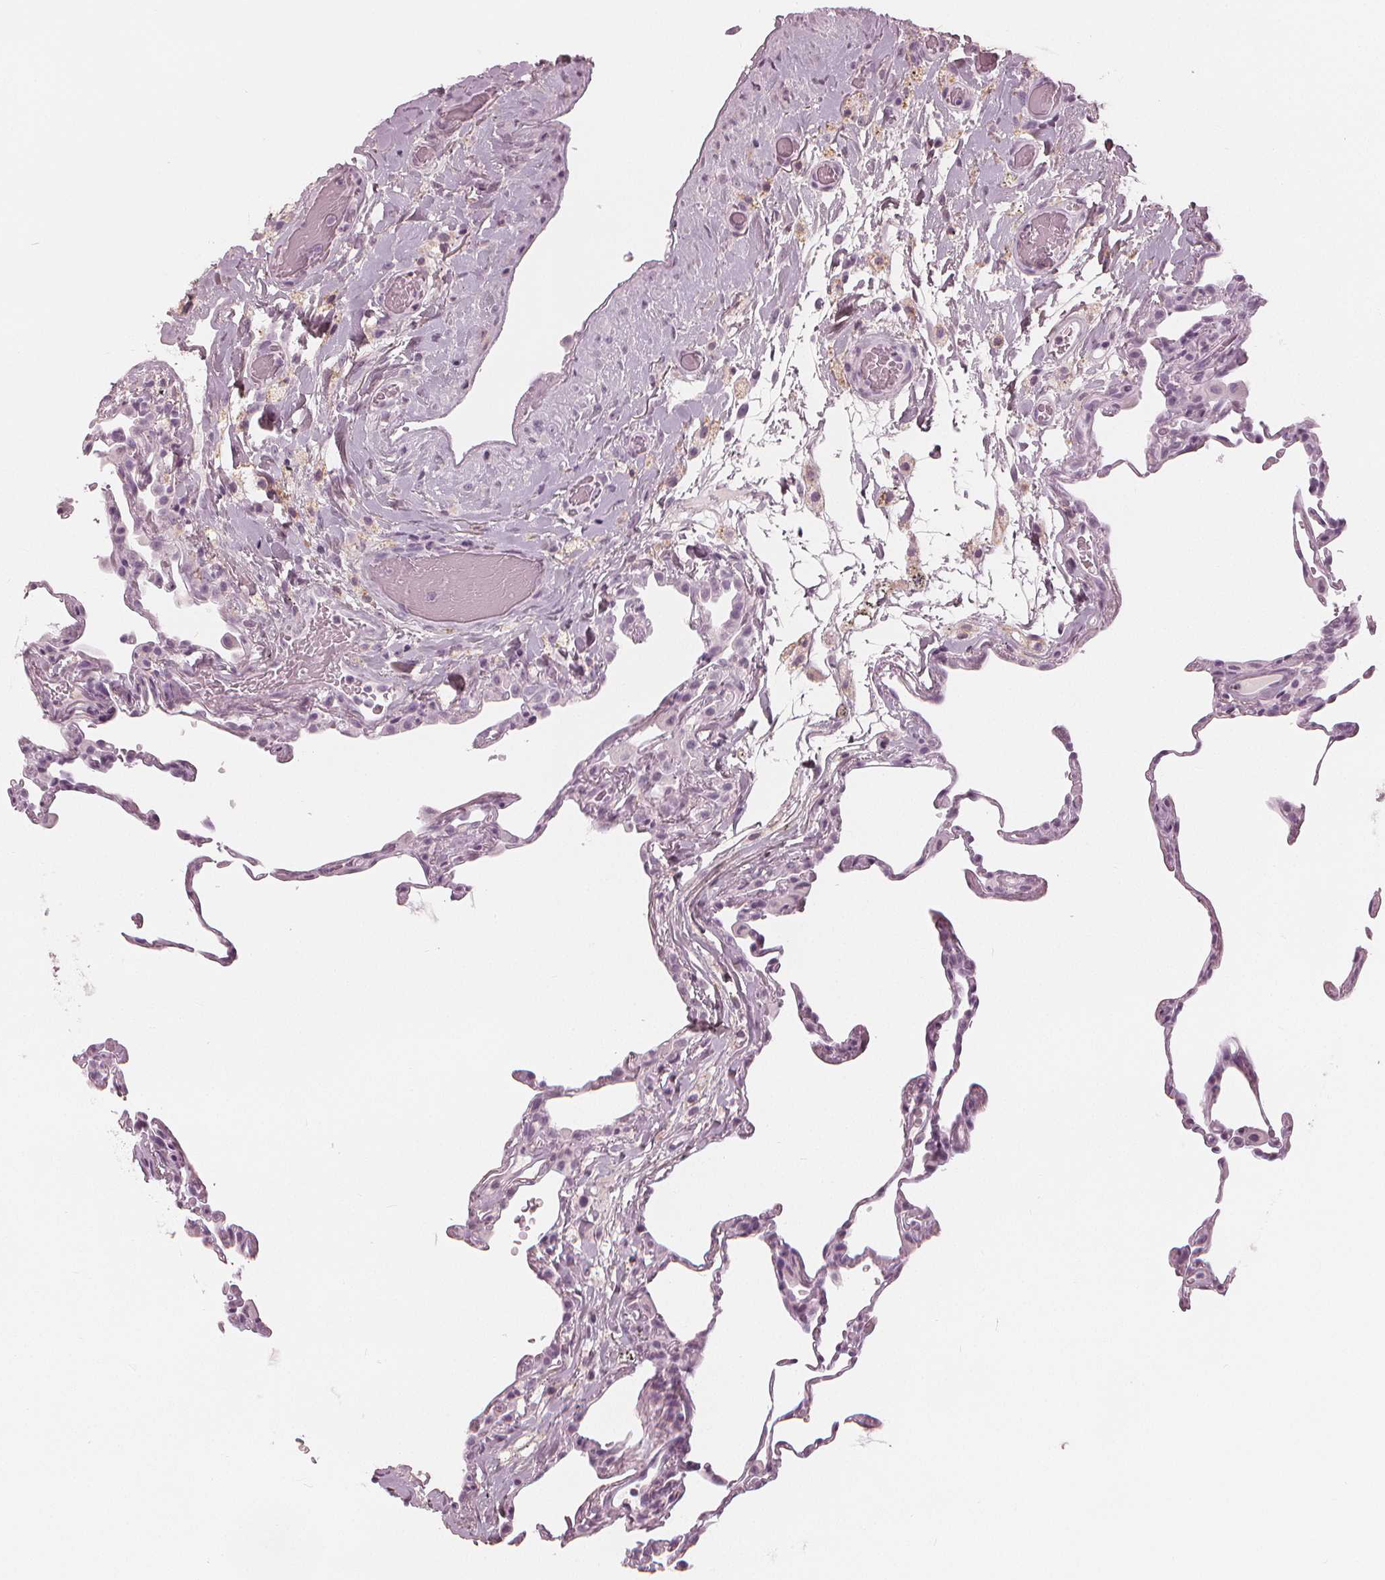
{"staining": {"intensity": "negative", "quantity": "none", "location": "none"}, "tissue": "lung", "cell_type": "Alveolar cells", "image_type": "normal", "snomed": [{"axis": "morphology", "description": "Normal tissue, NOS"}, {"axis": "topography", "description": "Lung"}], "caption": "Lung was stained to show a protein in brown. There is no significant staining in alveolar cells. (DAB IHC visualized using brightfield microscopy, high magnification).", "gene": "PAEP", "patient": {"sex": "female", "age": 57}}